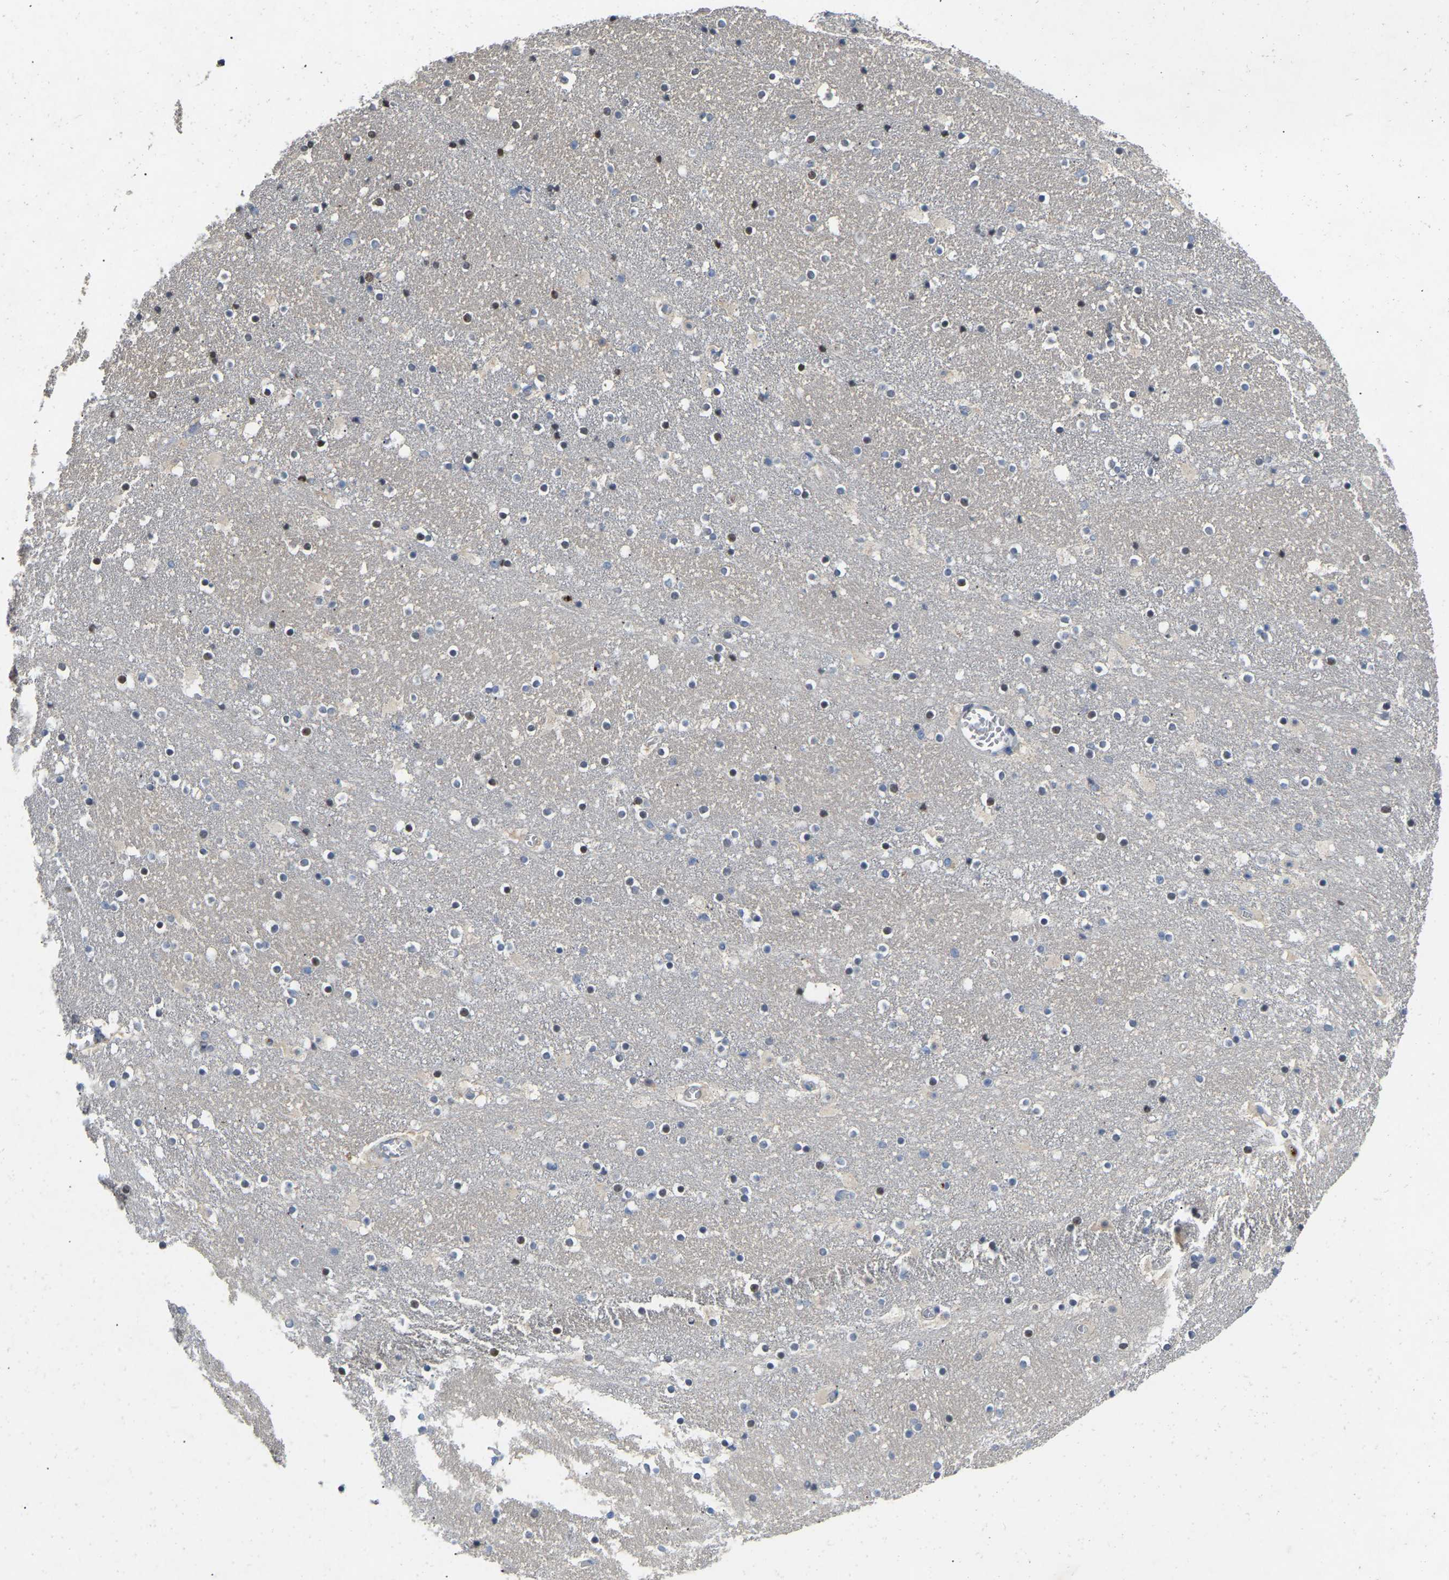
{"staining": {"intensity": "negative", "quantity": "none", "location": "none"}, "tissue": "caudate", "cell_type": "Glial cells", "image_type": "normal", "snomed": [{"axis": "morphology", "description": "Normal tissue, NOS"}, {"axis": "topography", "description": "Lateral ventricle wall"}], "caption": "An image of human caudate is negative for staining in glial cells. (DAB IHC, high magnification).", "gene": "RHEB", "patient": {"sex": "male", "age": 45}}